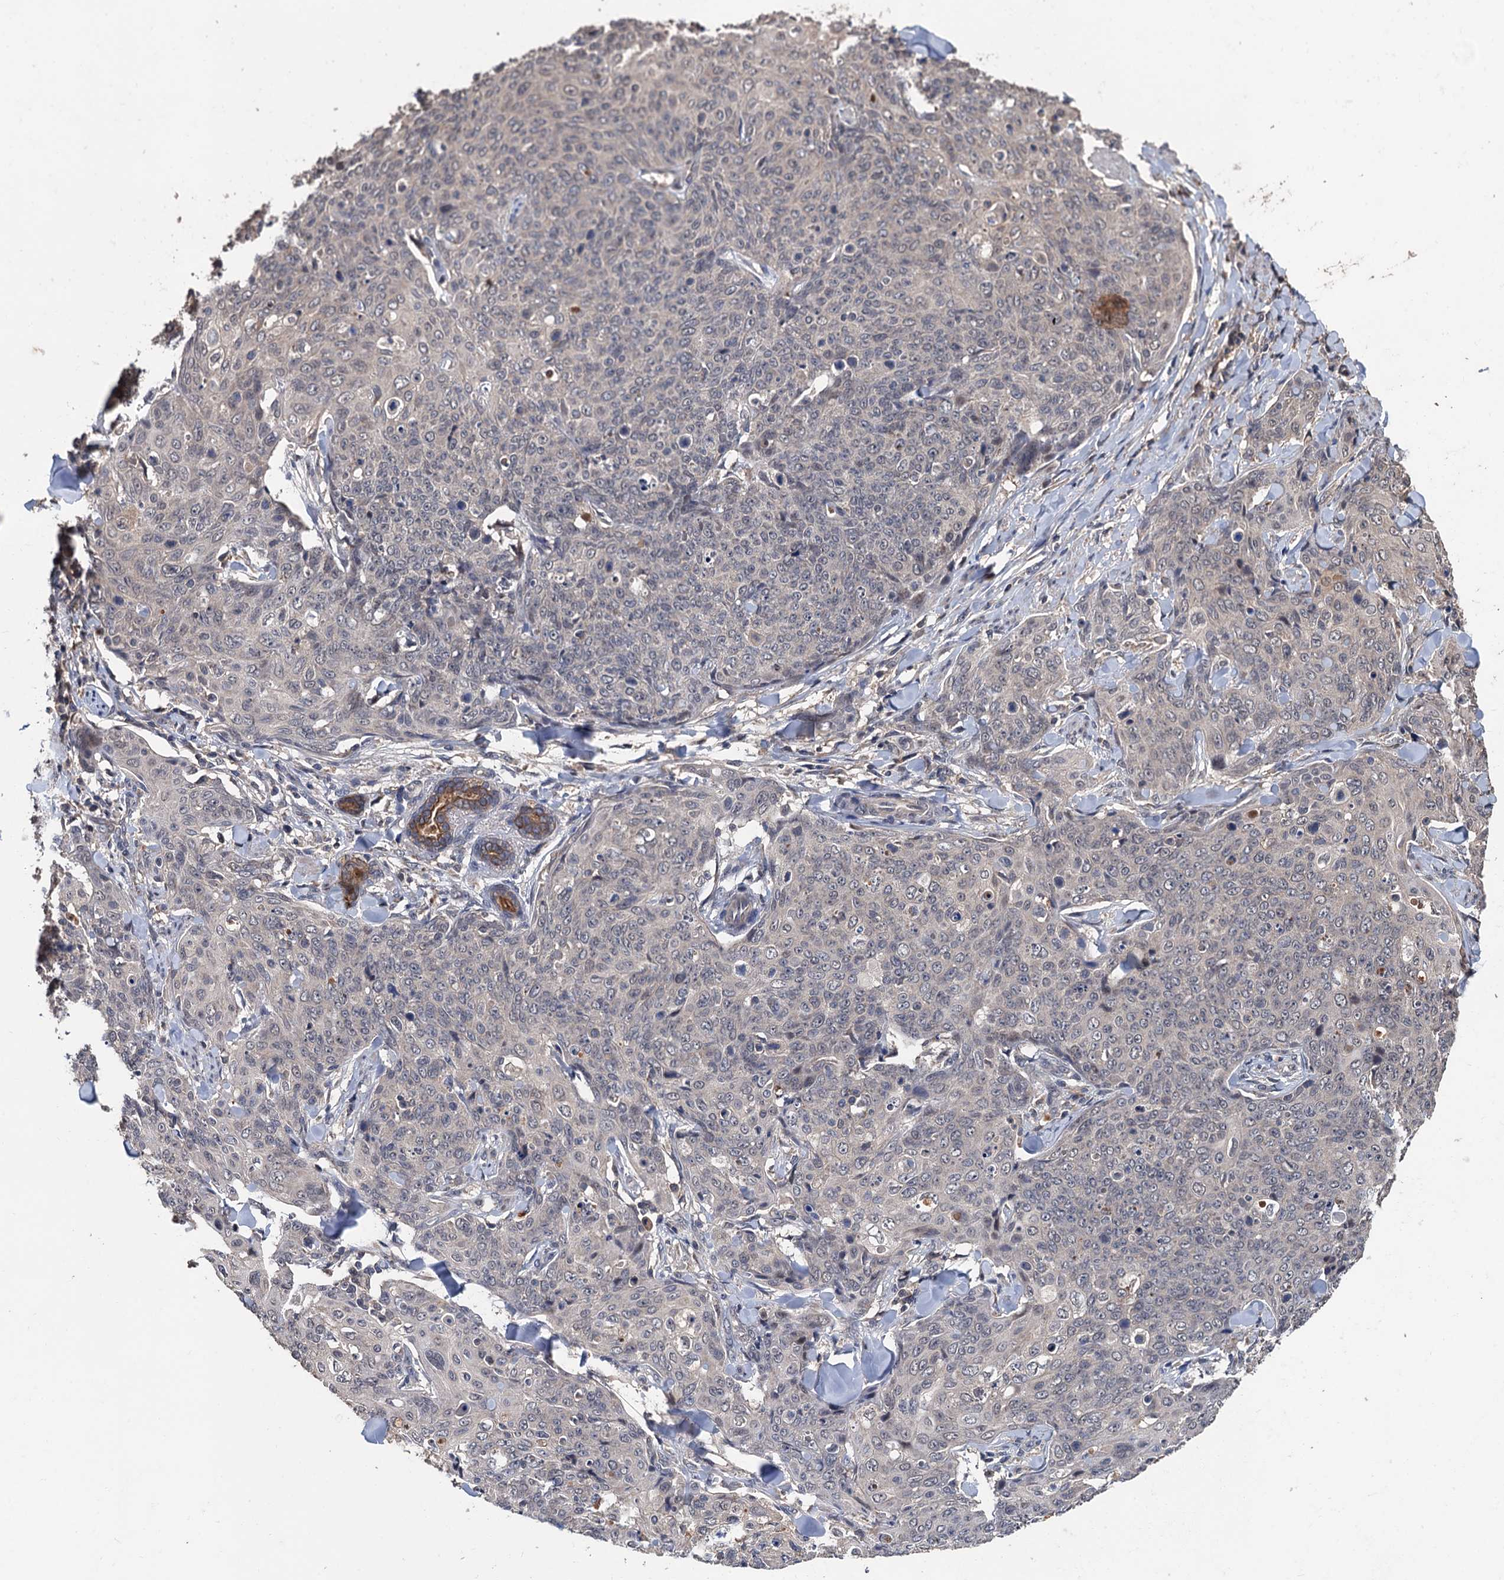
{"staining": {"intensity": "negative", "quantity": "none", "location": "none"}, "tissue": "skin cancer", "cell_type": "Tumor cells", "image_type": "cancer", "snomed": [{"axis": "morphology", "description": "Squamous cell carcinoma, NOS"}, {"axis": "topography", "description": "Skin"}, {"axis": "topography", "description": "Vulva"}], "caption": "This is an immunohistochemistry (IHC) image of skin squamous cell carcinoma. There is no expression in tumor cells.", "gene": "ZNF438", "patient": {"sex": "female", "age": 85}}